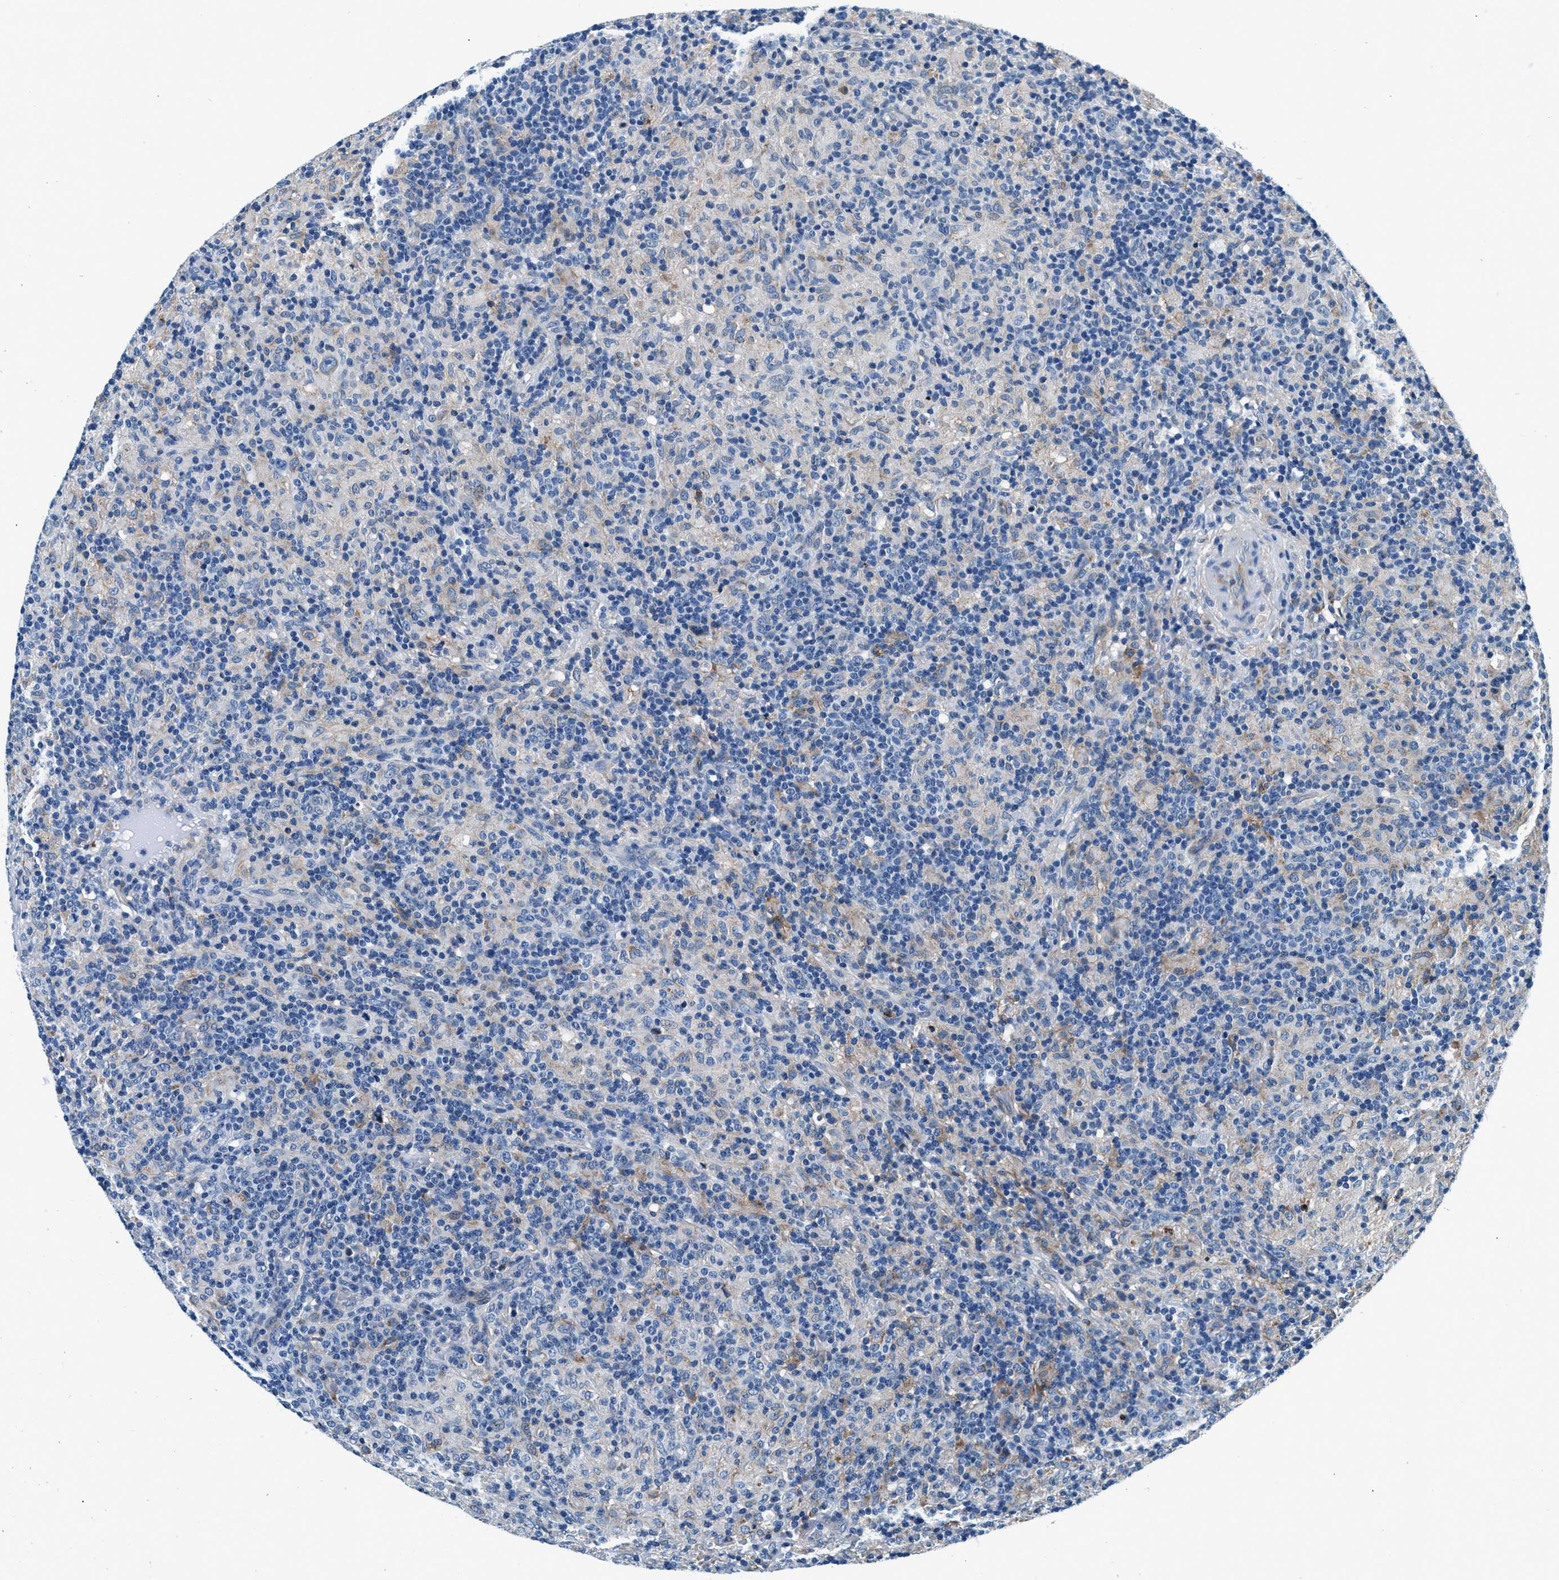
{"staining": {"intensity": "negative", "quantity": "none", "location": "none"}, "tissue": "lymphoma", "cell_type": "Tumor cells", "image_type": "cancer", "snomed": [{"axis": "morphology", "description": "Hodgkin's disease, NOS"}, {"axis": "topography", "description": "Lymph node"}], "caption": "Tumor cells show no significant protein staining in Hodgkin's disease.", "gene": "SLFN11", "patient": {"sex": "male", "age": 70}}